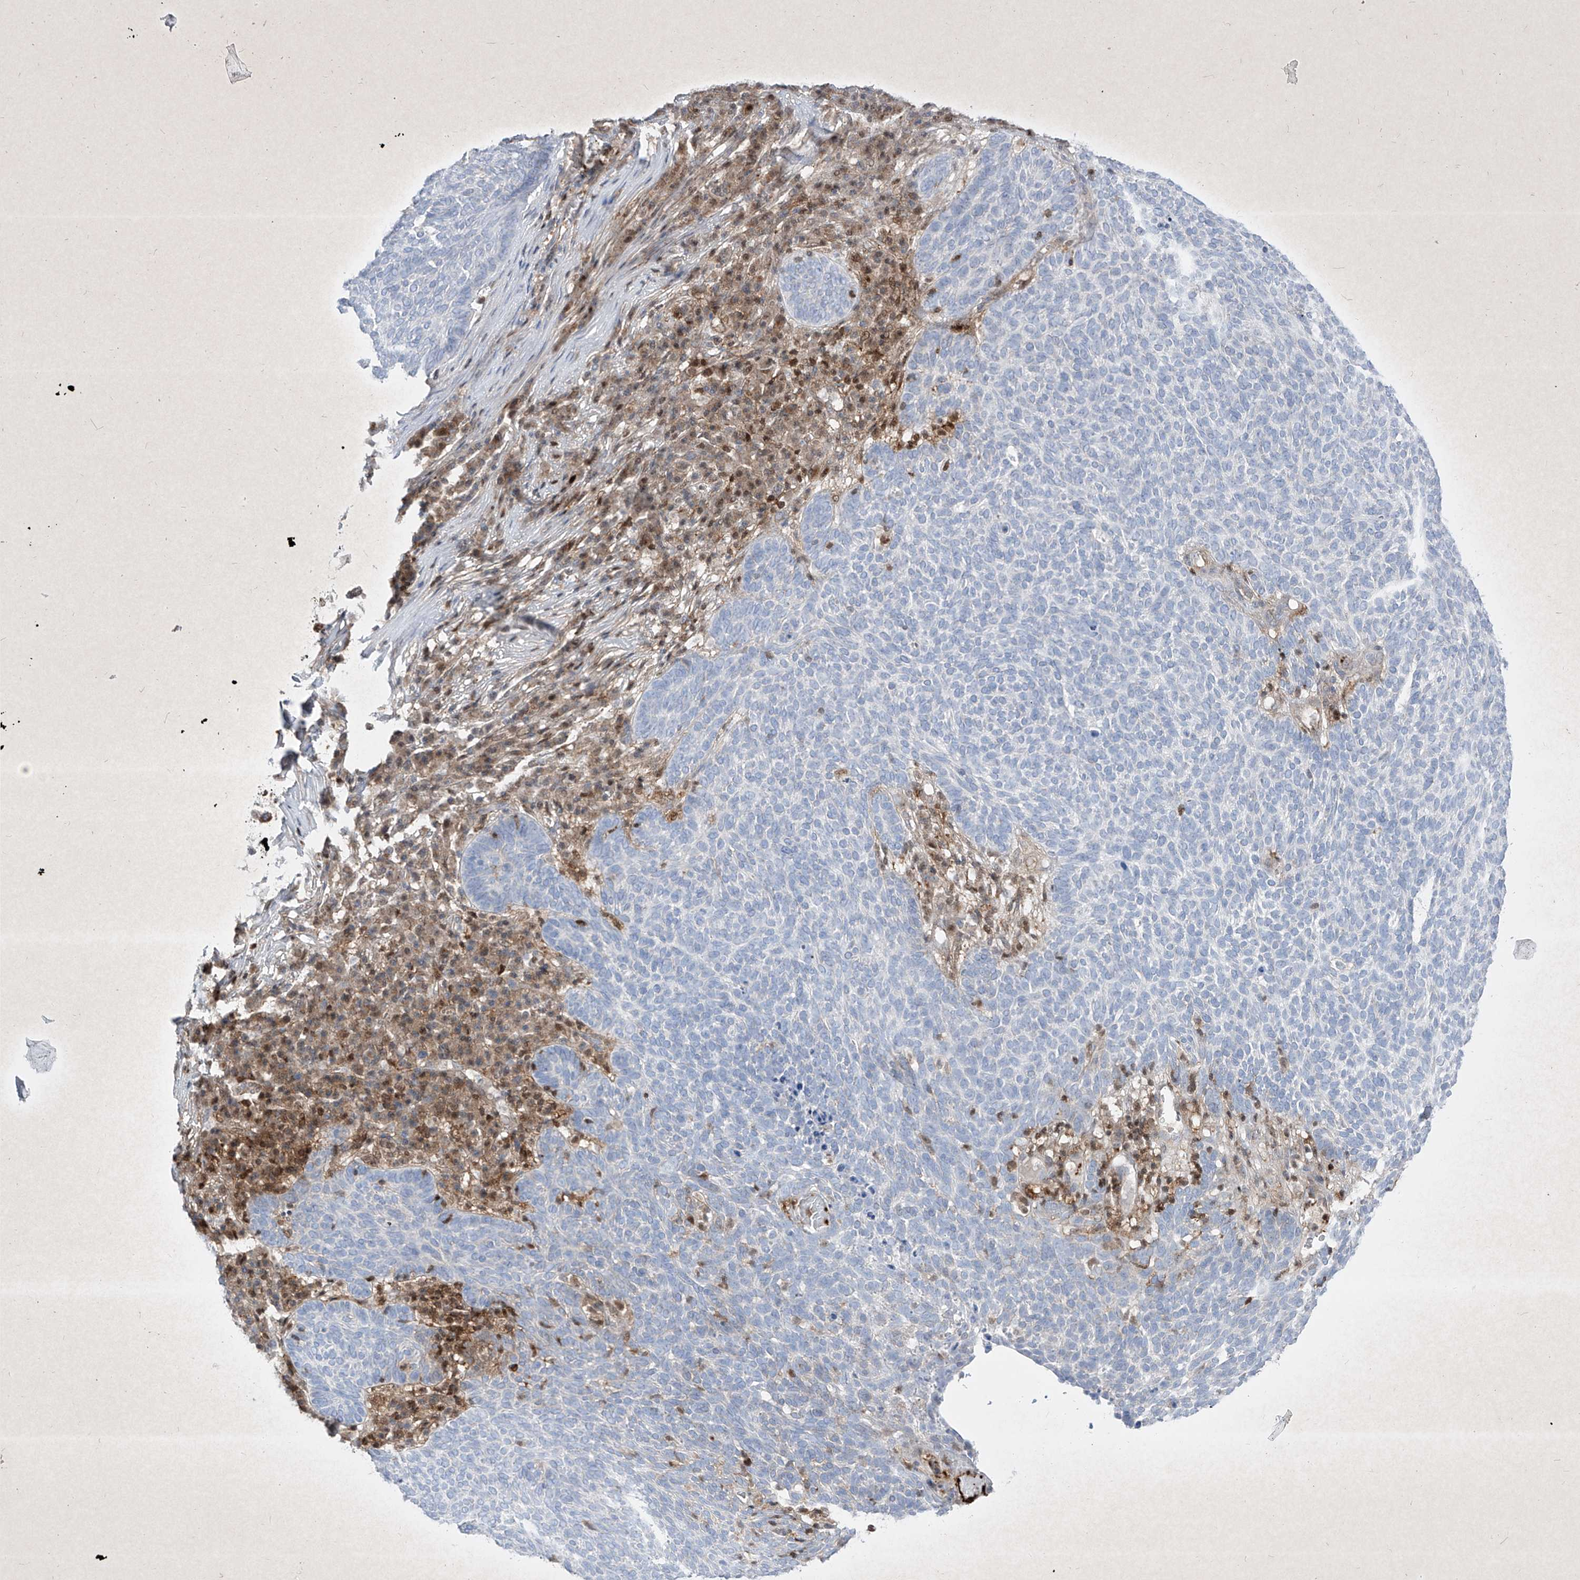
{"staining": {"intensity": "negative", "quantity": "none", "location": "none"}, "tissue": "skin cancer", "cell_type": "Tumor cells", "image_type": "cancer", "snomed": [{"axis": "morphology", "description": "Squamous cell carcinoma, NOS"}, {"axis": "topography", "description": "Skin"}], "caption": "Immunohistochemistry (IHC) micrograph of human squamous cell carcinoma (skin) stained for a protein (brown), which shows no staining in tumor cells.", "gene": "PSMB10", "patient": {"sex": "female", "age": 90}}